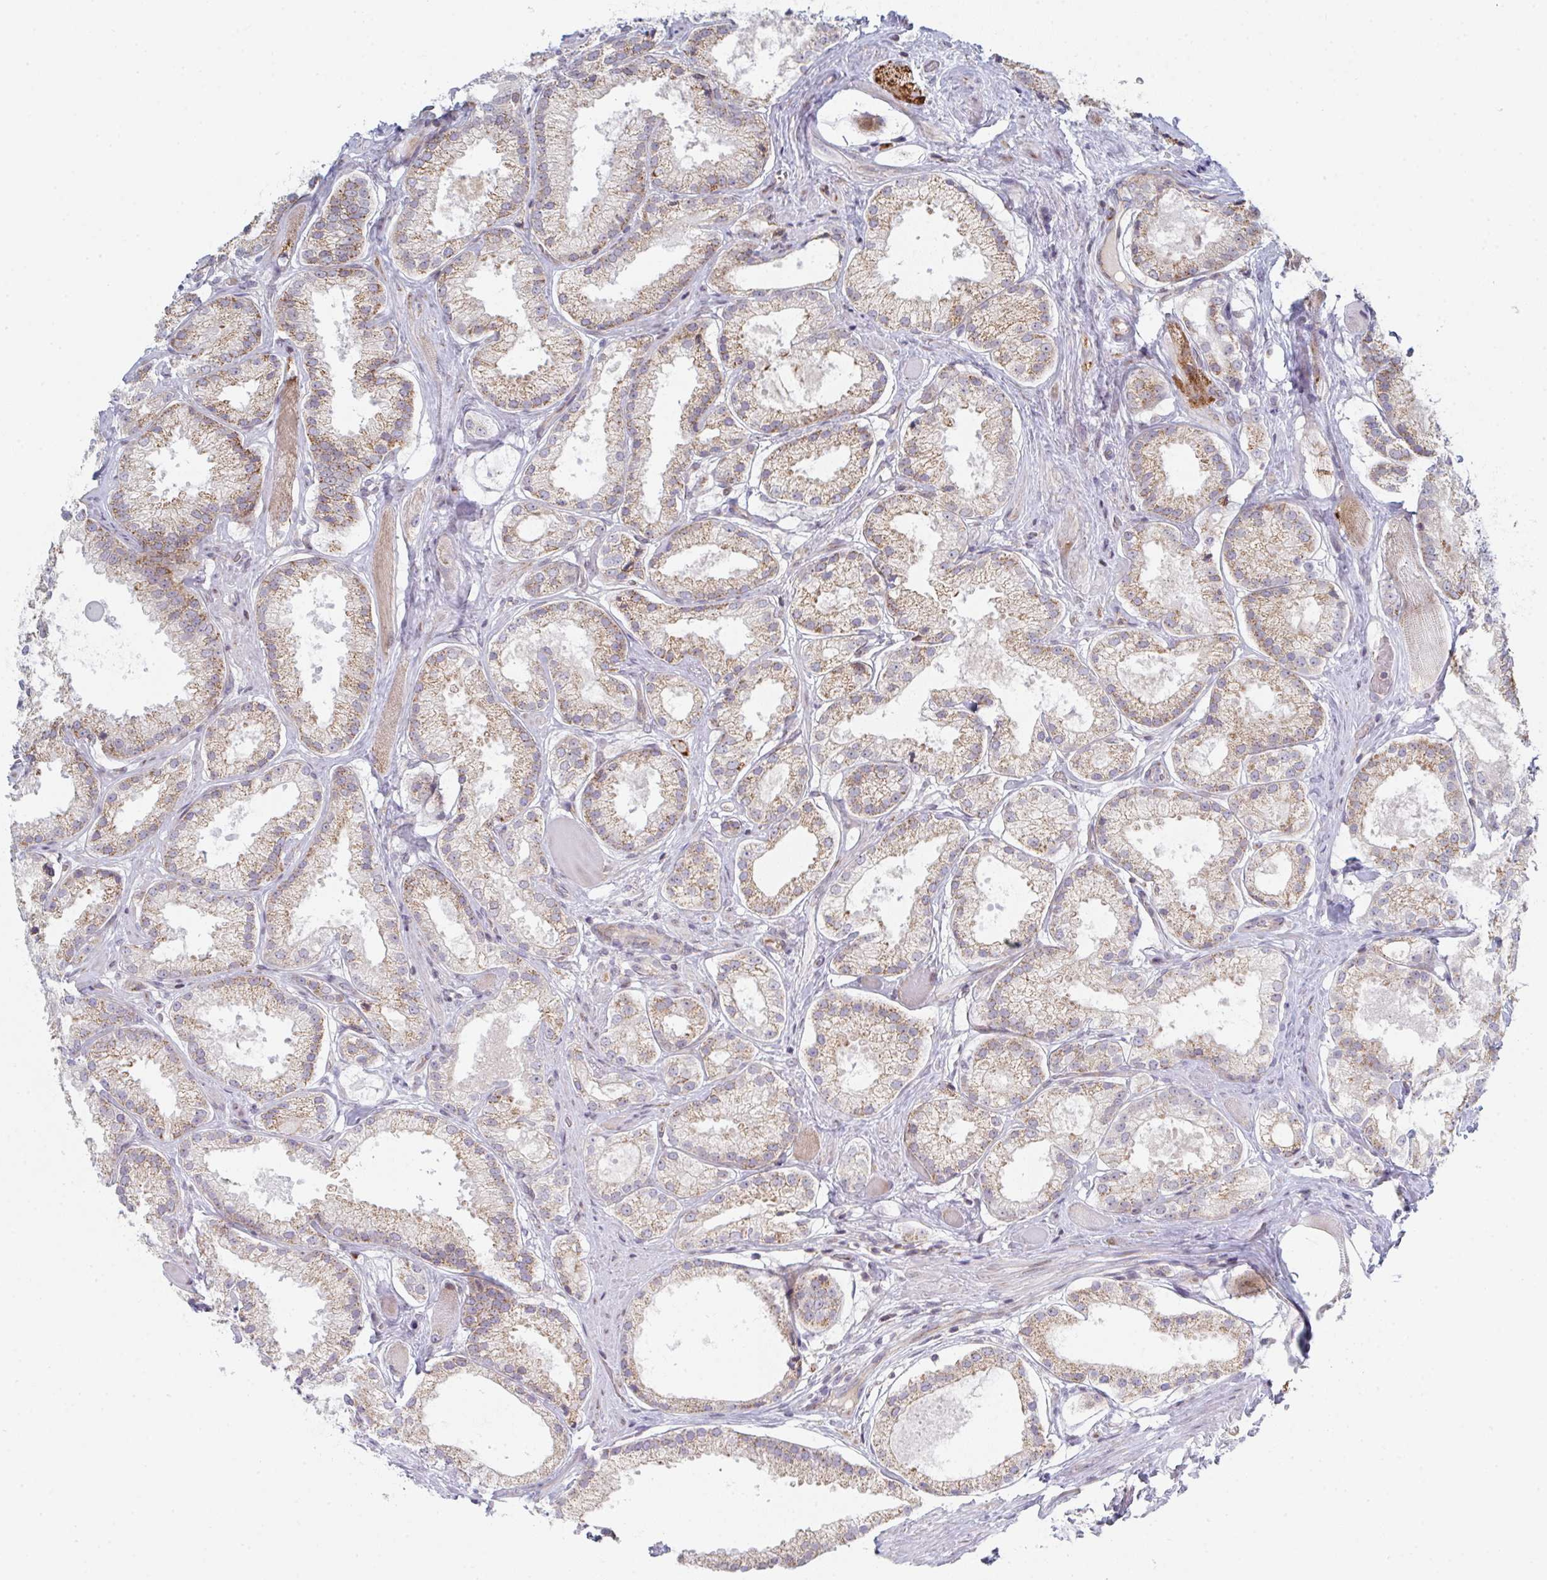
{"staining": {"intensity": "weak", "quantity": ">75%", "location": "cytoplasmic/membranous"}, "tissue": "prostate cancer", "cell_type": "Tumor cells", "image_type": "cancer", "snomed": [{"axis": "morphology", "description": "Adenocarcinoma, High grade"}, {"axis": "topography", "description": "Prostate"}], "caption": "Immunohistochemical staining of human adenocarcinoma (high-grade) (prostate) demonstrates weak cytoplasmic/membranous protein expression in approximately >75% of tumor cells.", "gene": "PRKCH", "patient": {"sex": "male", "age": 68}}